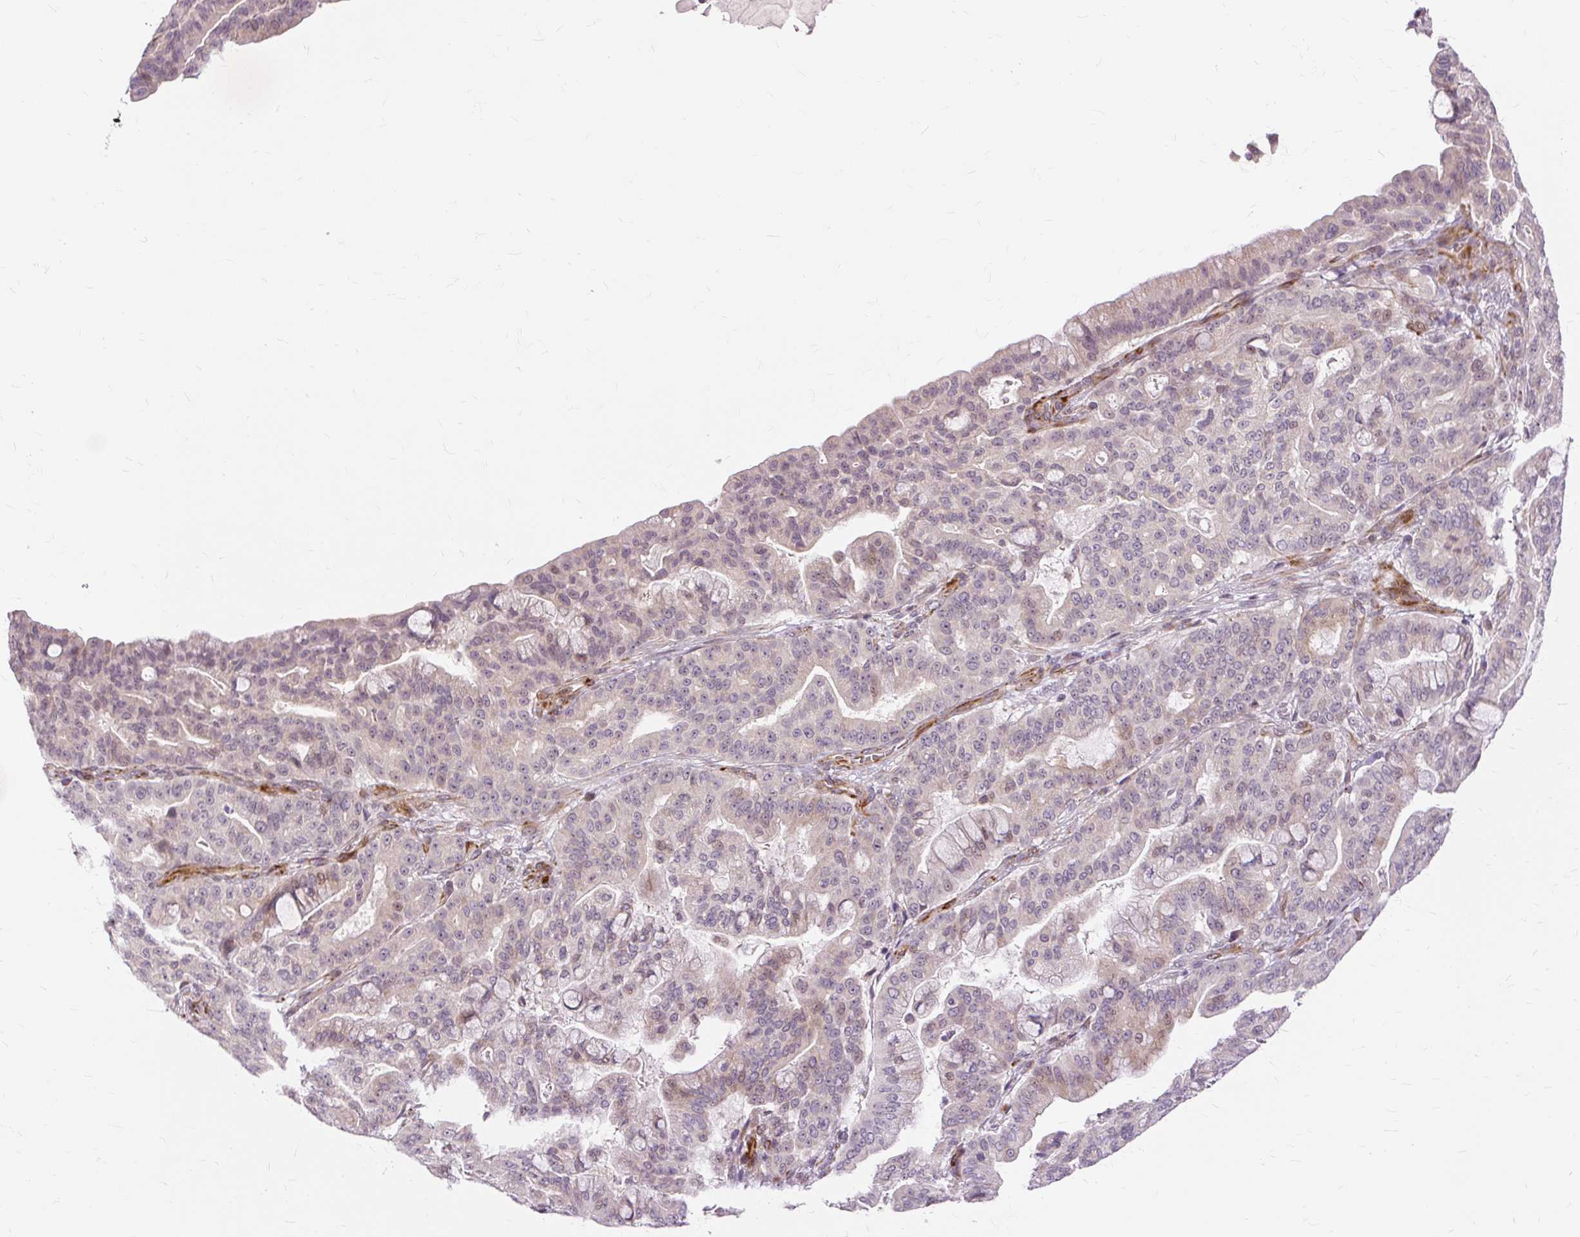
{"staining": {"intensity": "weak", "quantity": "<25%", "location": "cytoplasmic/membranous,nuclear"}, "tissue": "pancreatic cancer", "cell_type": "Tumor cells", "image_type": "cancer", "snomed": [{"axis": "morphology", "description": "Adenocarcinoma, NOS"}, {"axis": "topography", "description": "Pancreas"}], "caption": "IHC image of human pancreatic adenocarcinoma stained for a protein (brown), which displays no staining in tumor cells. (DAB IHC visualized using brightfield microscopy, high magnification).", "gene": "MMACHC", "patient": {"sex": "male", "age": 63}}